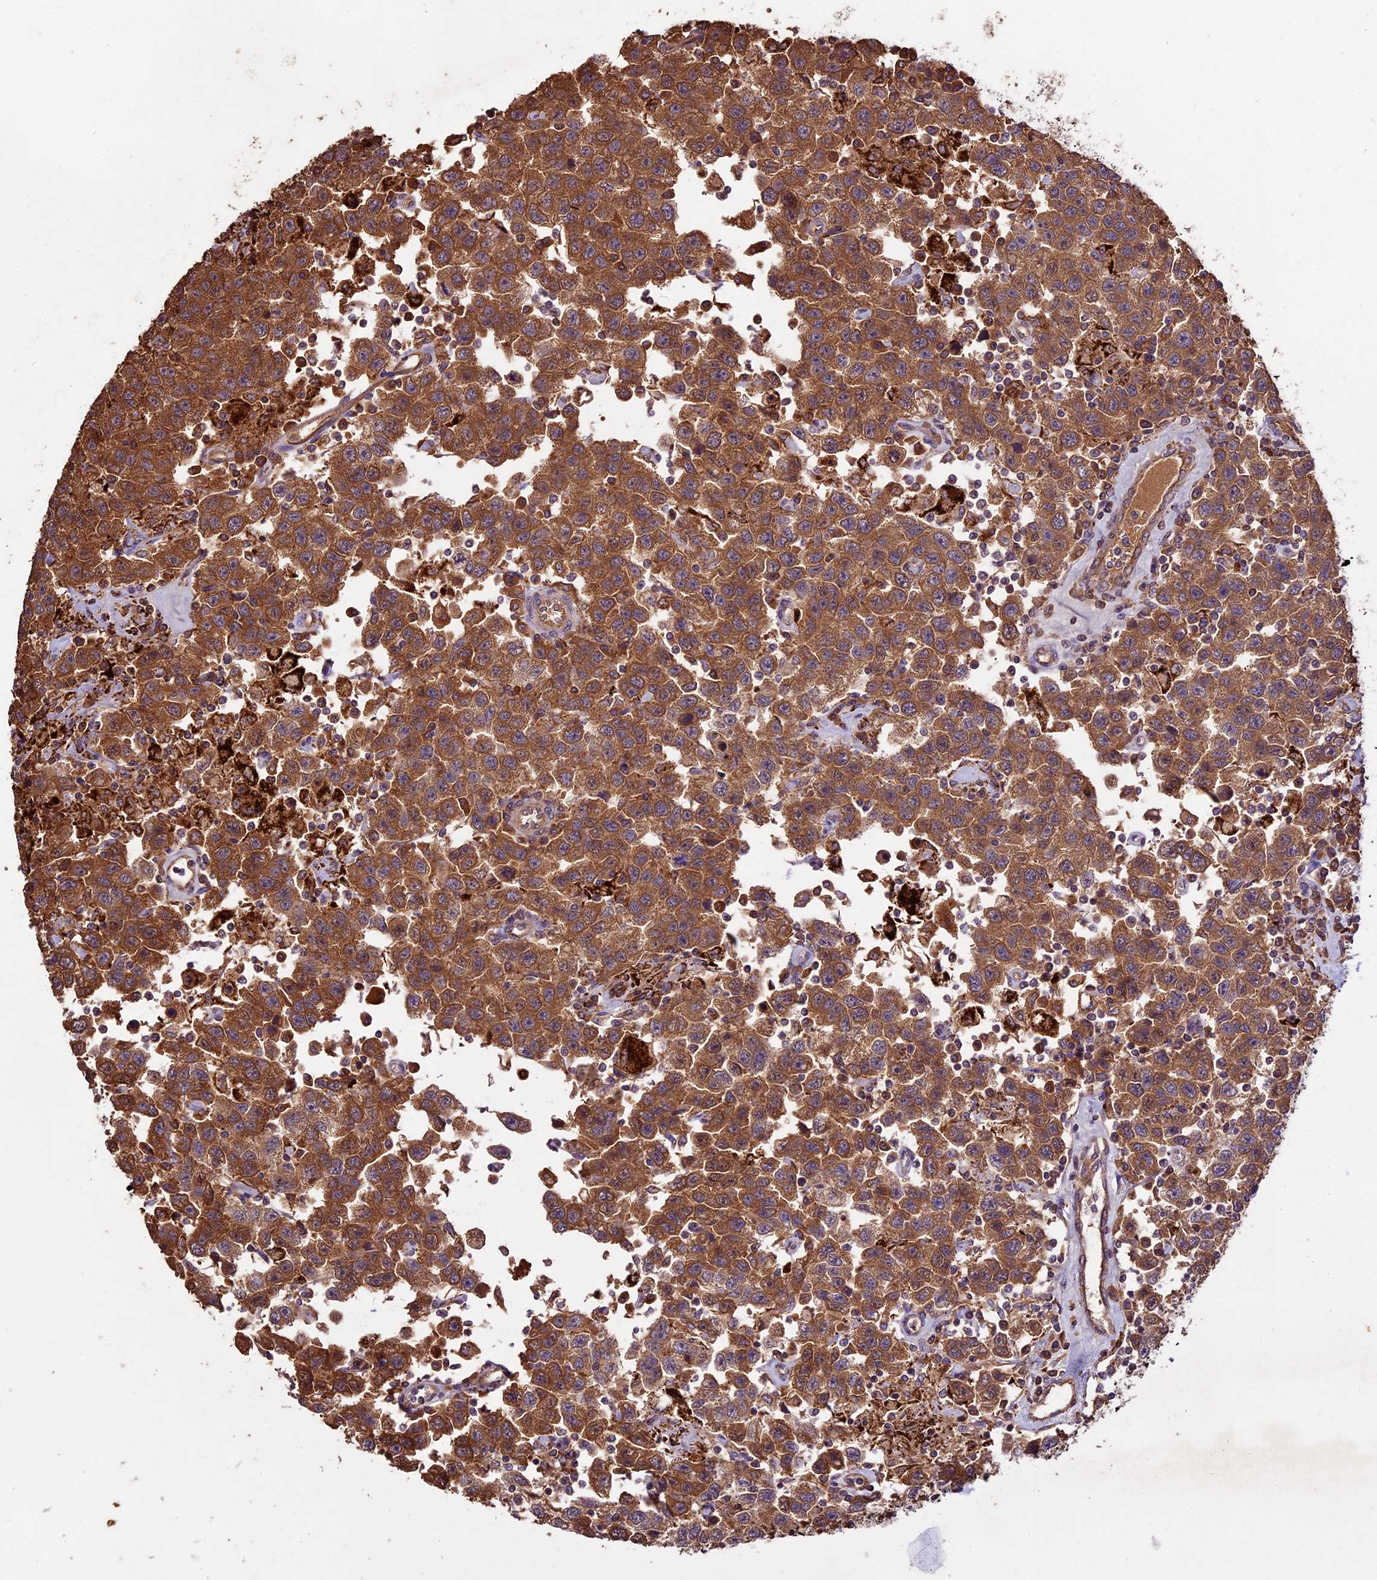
{"staining": {"intensity": "moderate", "quantity": ">75%", "location": "cytoplasmic/membranous"}, "tissue": "testis cancer", "cell_type": "Tumor cells", "image_type": "cancer", "snomed": [{"axis": "morphology", "description": "Seminoma, NOS"}, {"axis": "topography", "description": "Testis"}], "caption": "Immunohistochemical staining of human testis seminoma shows medium levels of moderate cytoplasmic/membranous protein positivity in about >75% of tumor cells.", "gene": "CRLF1", "patient": {"sex": "male", "age": 41}}